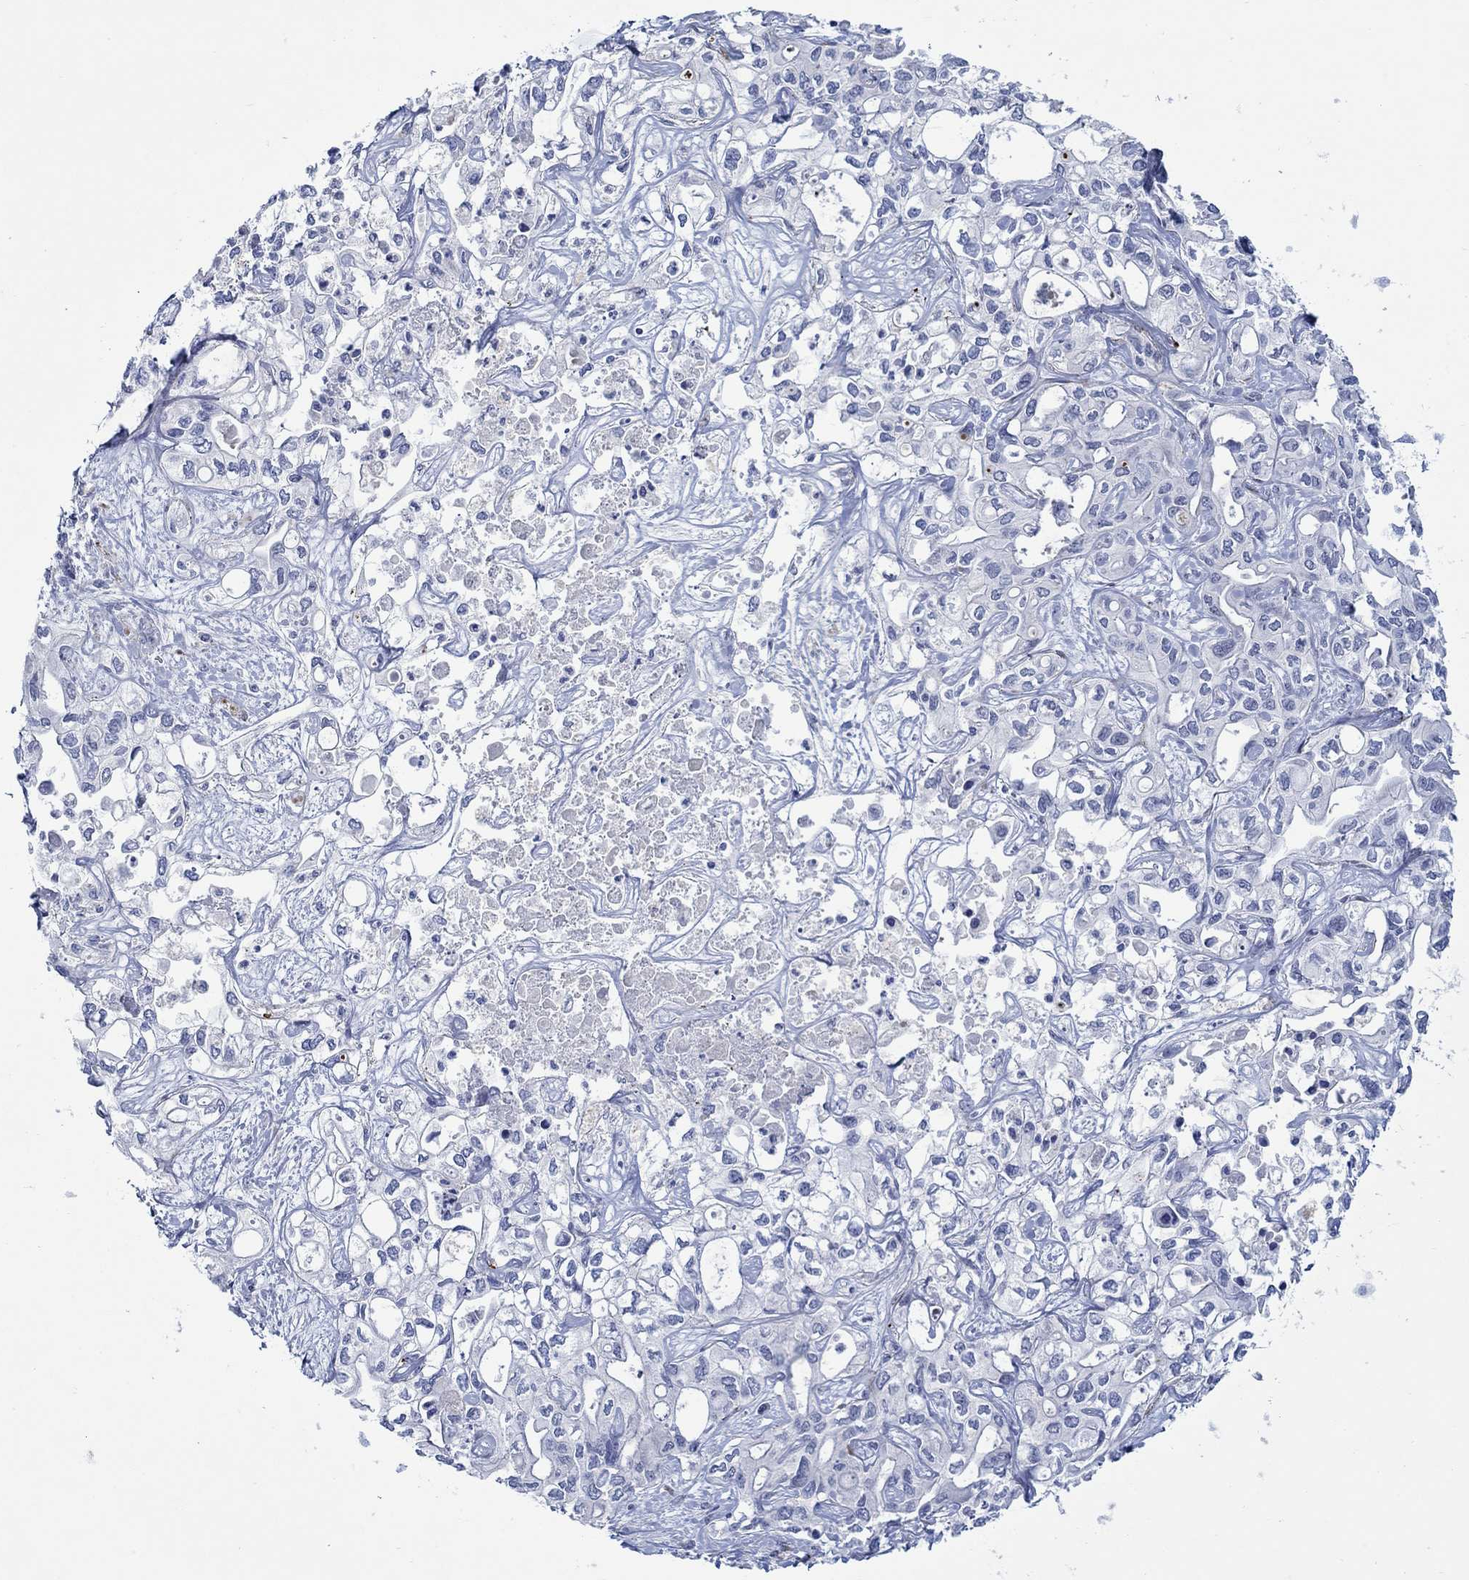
{"staining": {"intensity": "negative", "quantity": "none", "location": "none"}, "tissue": "liver cancer", "cell_type": "Tumor cells", "image_type": "cancer", "snomed": [{"axis": "morphology", "description": "Cholangiocarcinoma"}, {"axis": "topography", "description": "Liver"}], "caption": "This is a photomicrograph of immunohistochemistry (IHC) staining of liver cancer (cholangiocarcinoma), which shows no expression in tumor cells.", "gene": "KSR2", "patient": {"sex": "female", "age": 64}}